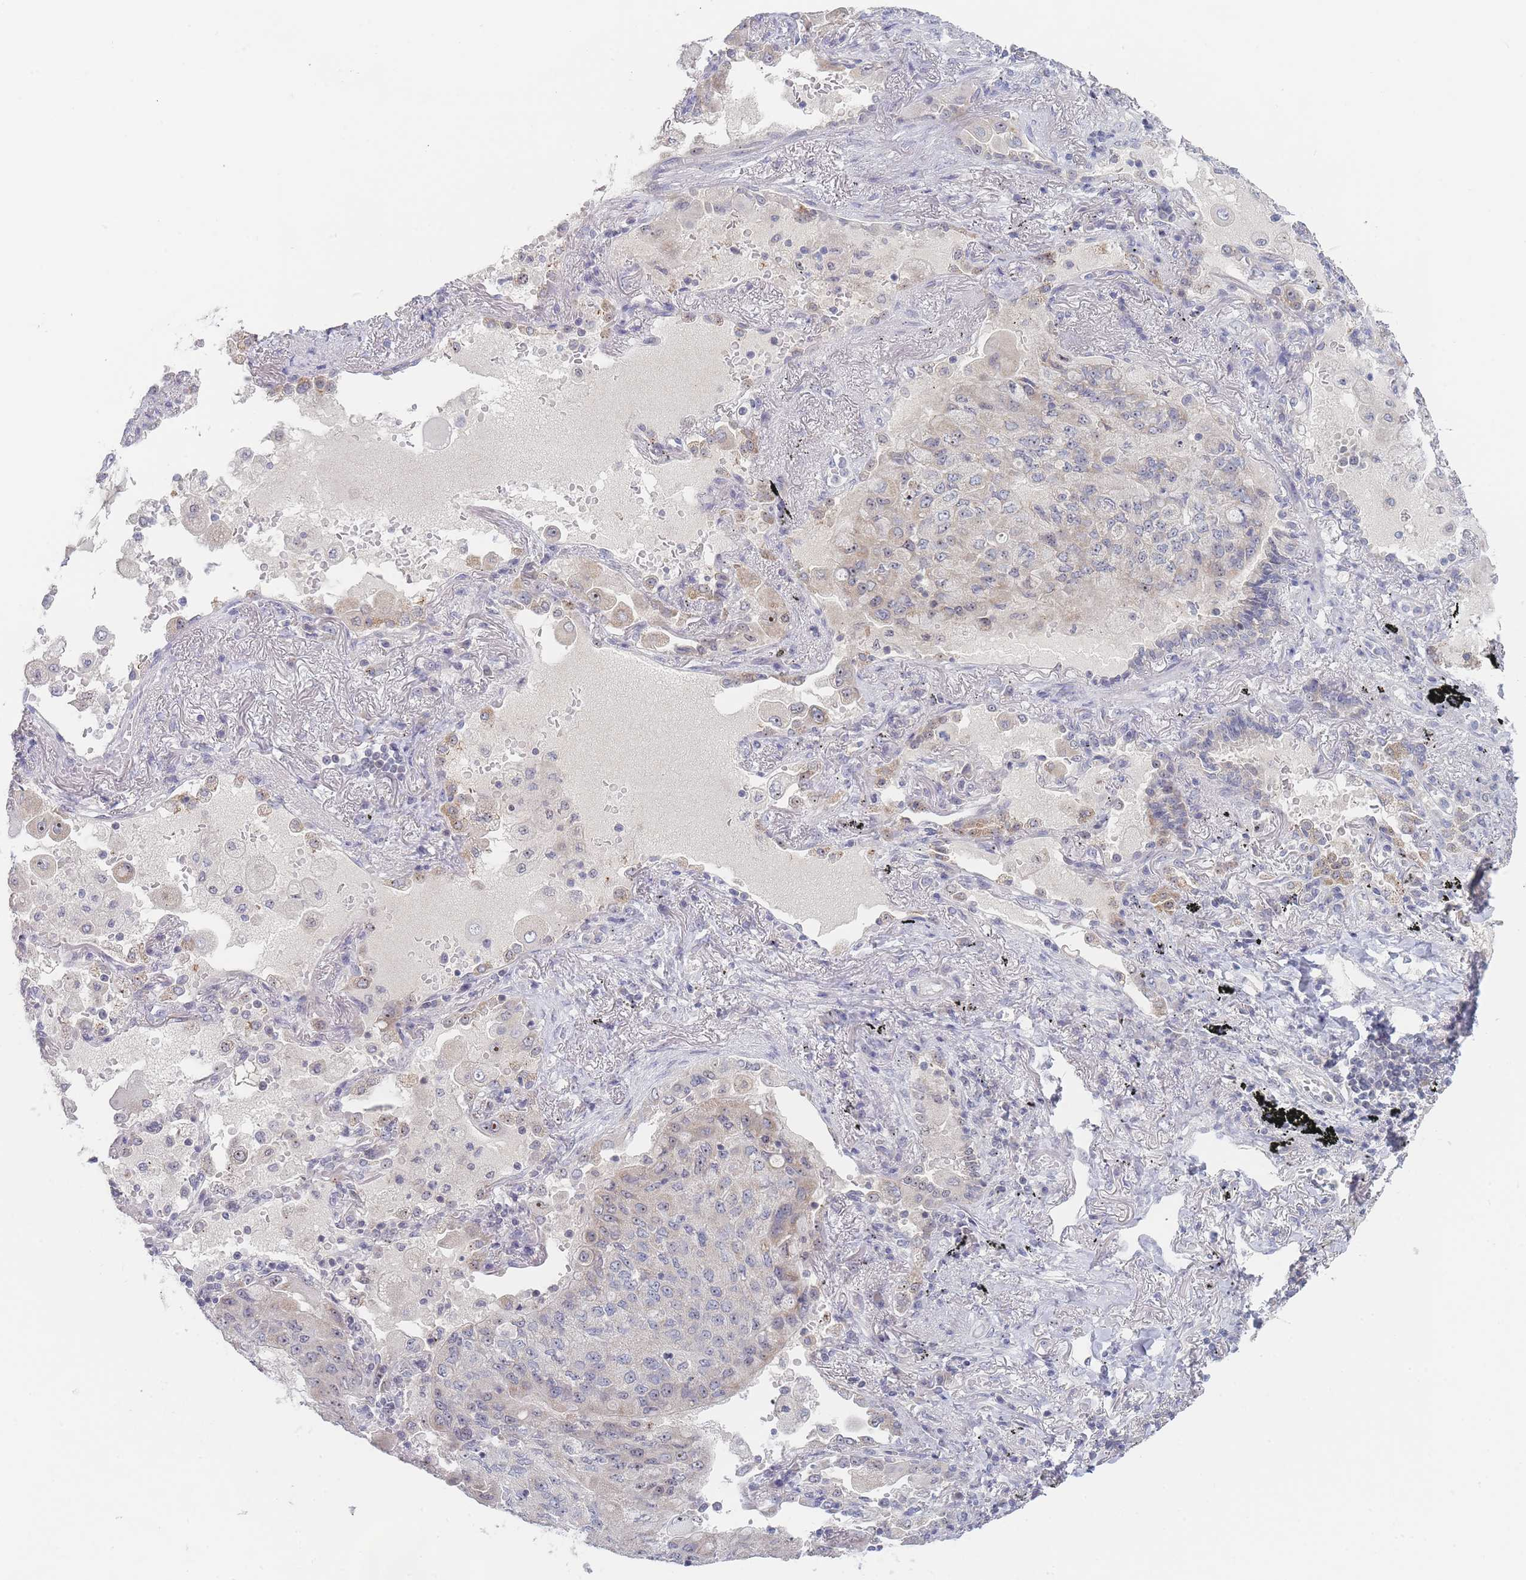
{"staining": {"intensity": "negative", "quantity": "none", "location": "none"}, "tissue": "lung cancer", "cell_type": "Tumor cells", "image_type": "cancer", "snomed": [{"axis": "morphology", "description": "Squamous cell carcinoma, NOS"}, {"axis": "topography", "description": "Lung"}], "caption": "Image shows no significant protein expression in tumor cells of squamous cell carcinoma (lung).", "gene": "RNF8", "patient": {"sex": "male", "age": 74}}